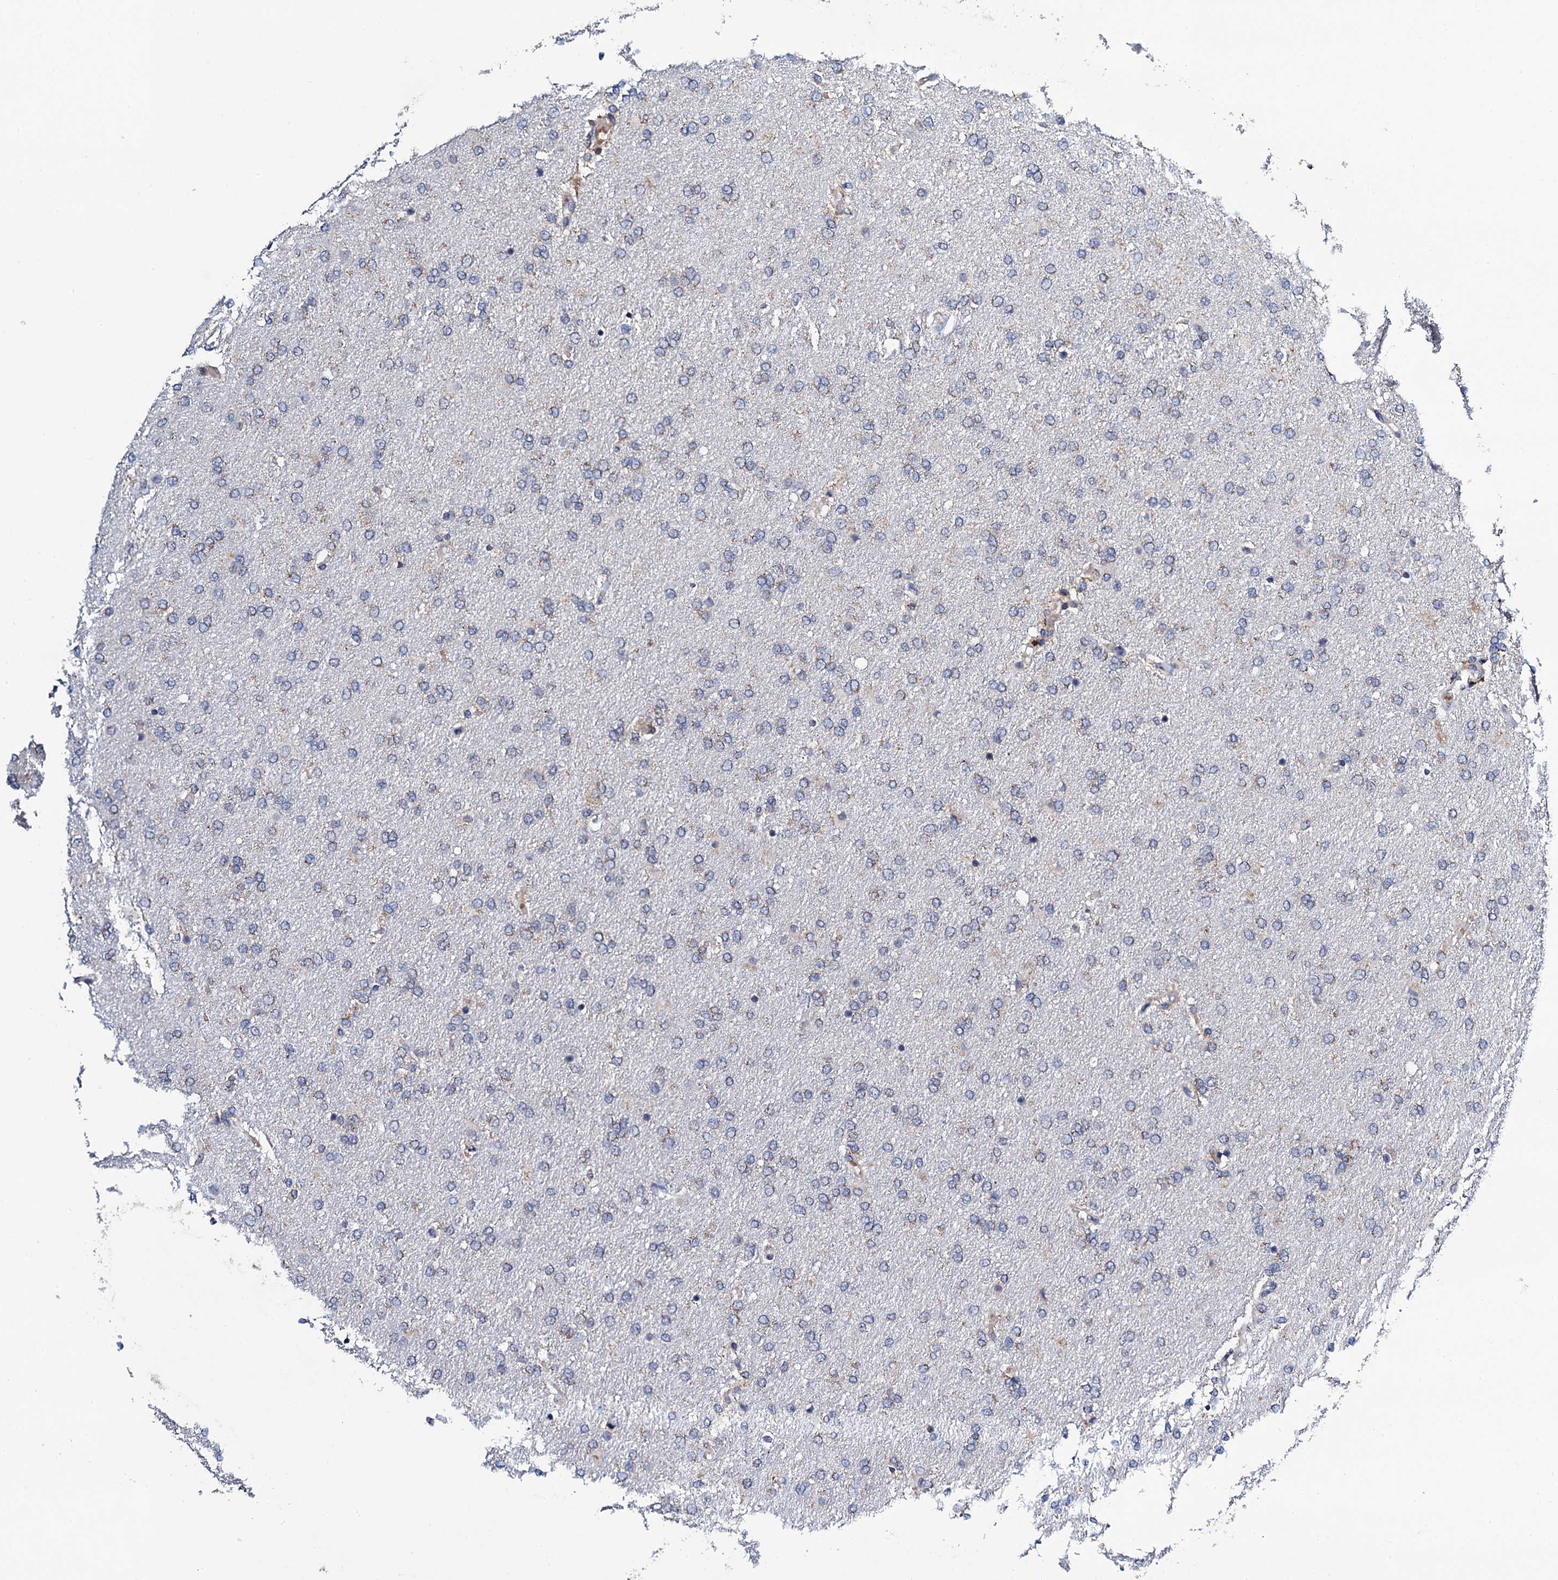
{"staining": {"intensity": "weak", "quantity": "<25%", "location": "cytoplasmic/membranous"}, "tissue": "glioma", "cell_type": "Tumor cells", "image_type": "cancer", "snomed": [{"axis": "morphology", "description": "Glioma, malignant, High grade"}, {"axis": "topography", "description": "Brain"}], "caption": "IHC micrograph of neoplastic tissue: human malignant glioma (high-grade) stained with DAB displays no significant protein expression in tumor cells.", "gene": "COG4", "patient": {"sex": "male", "age": 72}}